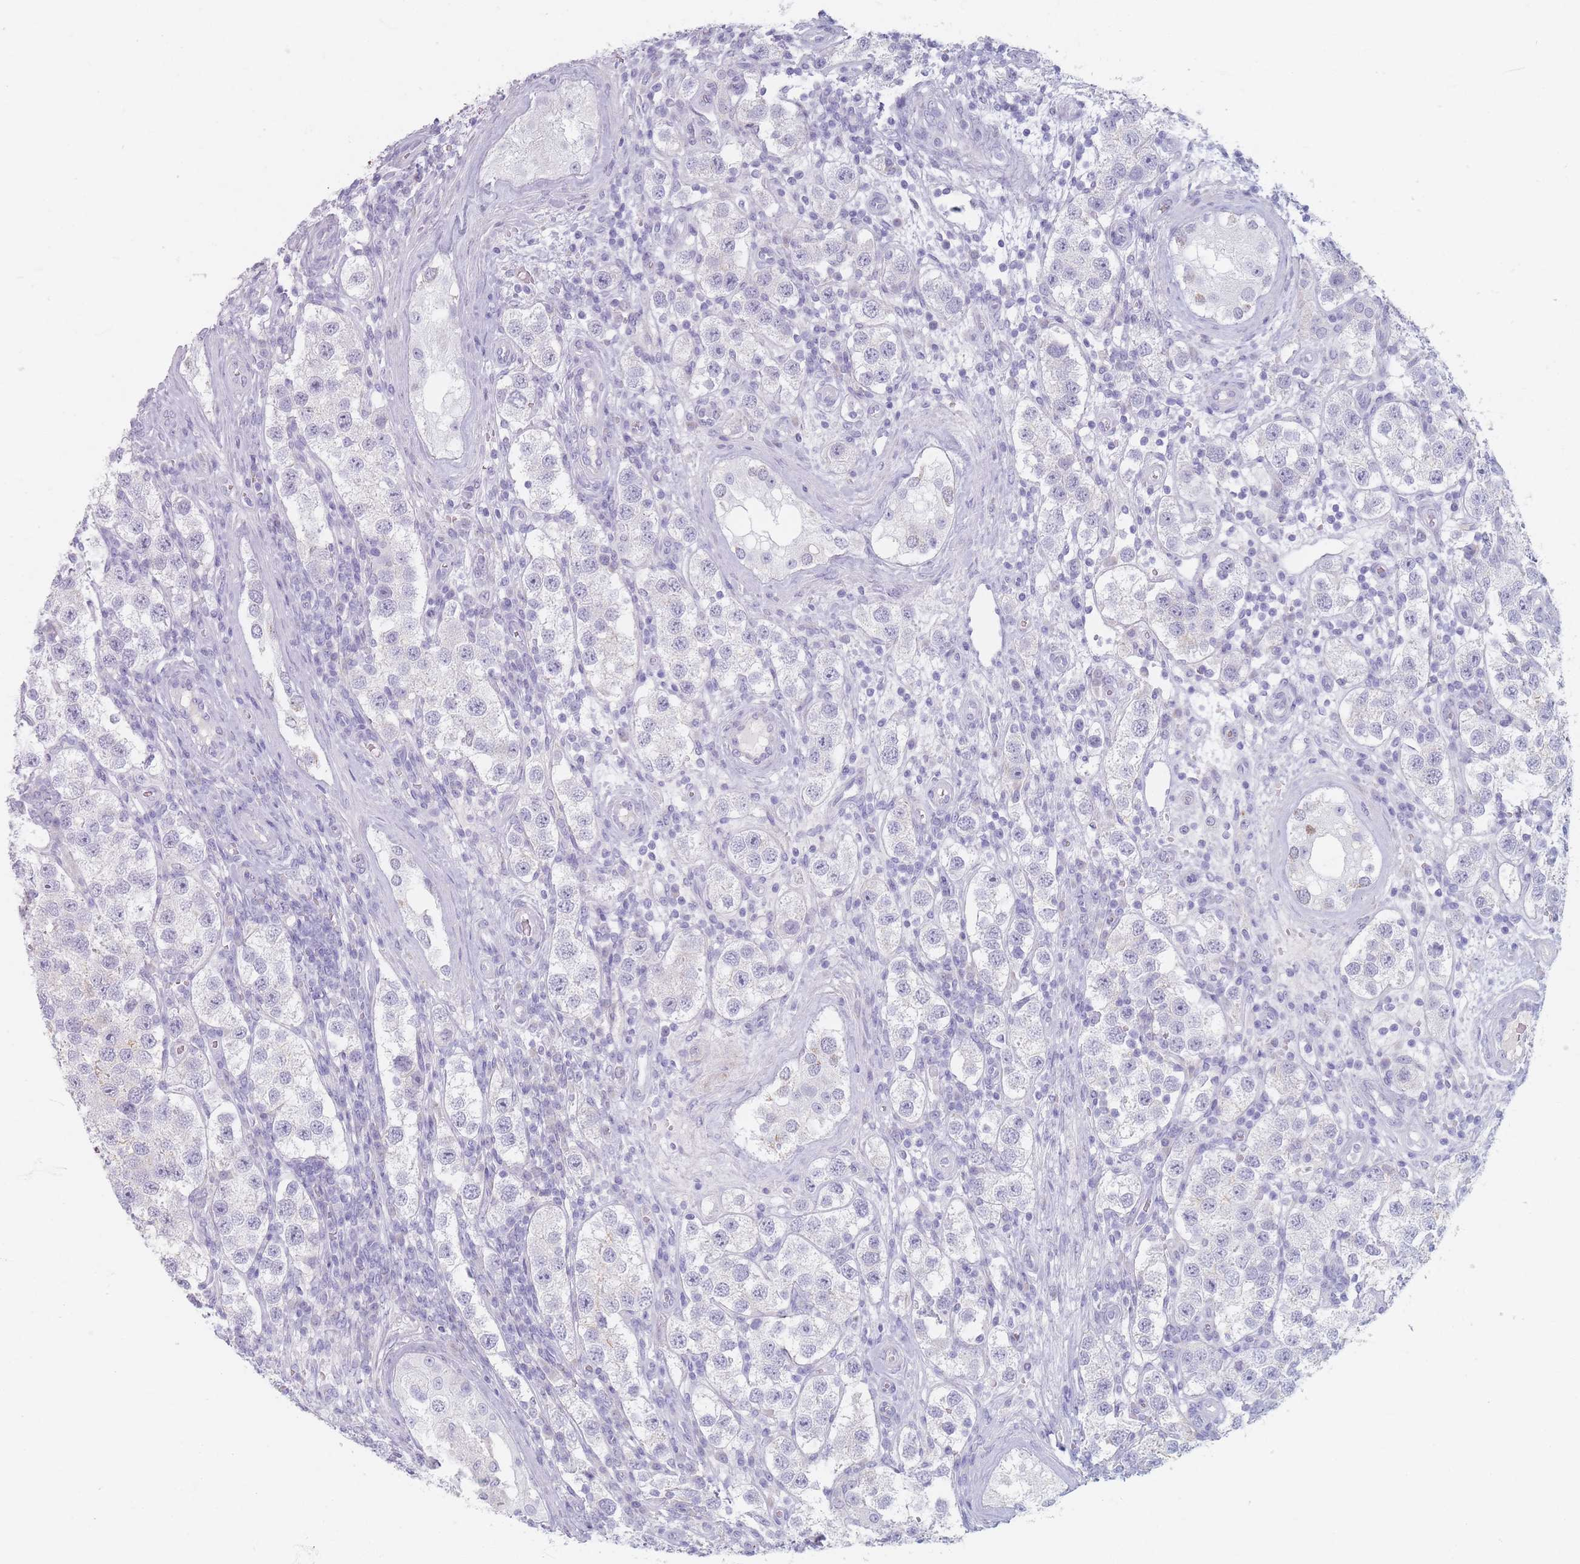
{"staining": {"intensity": "negative", "quantity": "none", "location": "none"}, "tissue": "testis cancer", "cell_type": "Tumor cells", "image_type": "cancer", "snomed": [{"axis": "morphology", "description": "Seminoma, NOS"}, {"axis": "topography", "description": "Testis"}], "caption": "Immunohistochemical staining of testis cancer shows no significant positivity in tumor cells.", "gene": "PIGM", "patient": {"sex": "male", "age": 37}}